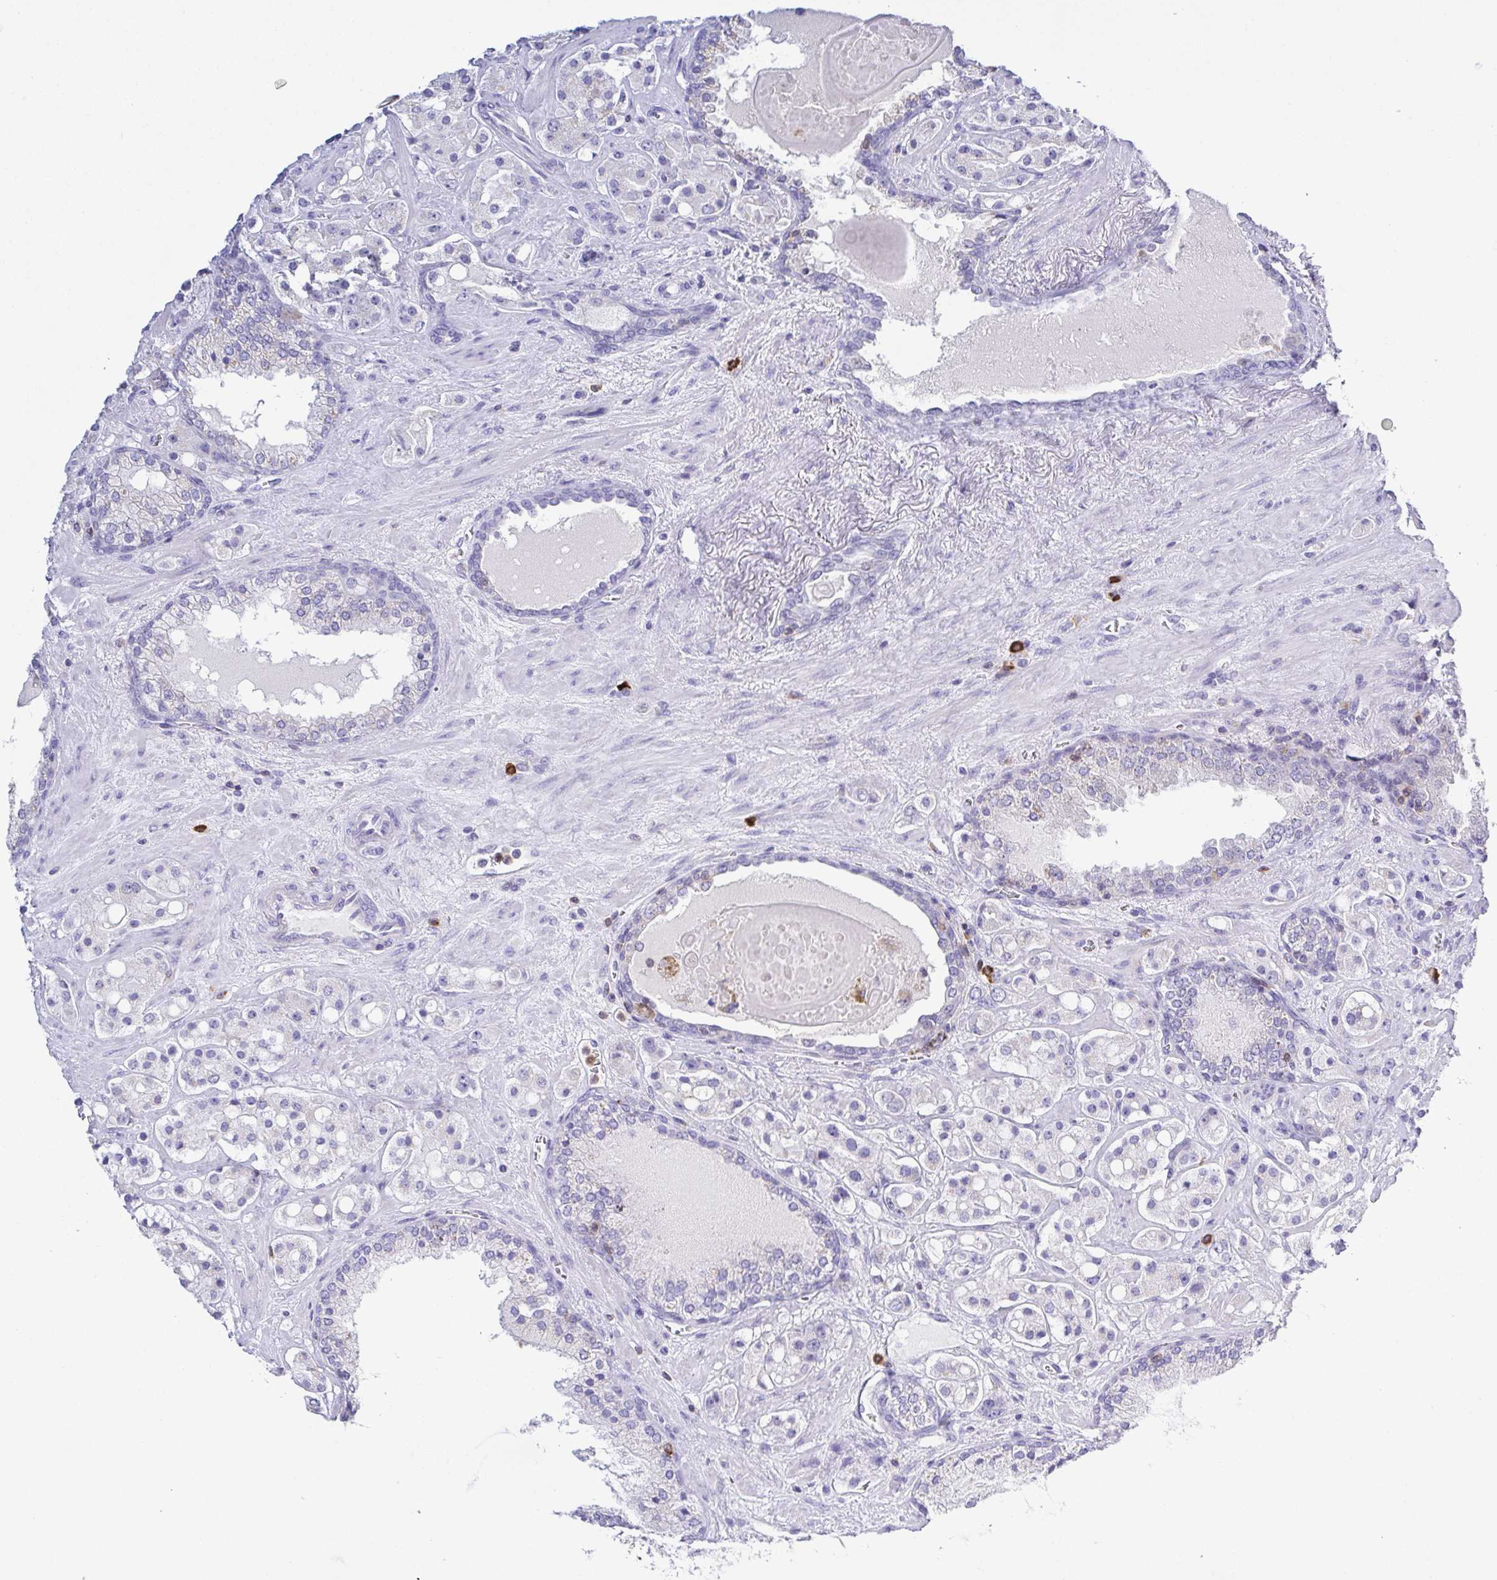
{"staining": {"intensity": "negative", "quantity": "none", "location": "none"}, "tissue": "prostate cancer", "cell_type": "Tumor cells", "image_type": "cancer", "snomed": [{"axis": "morphology", "description": "Adenocarcinoma, High grade"}, {"axis": "topography", "description": "Prostate"}], "caption": "A high-resolution histopathology image shows IHC staining of prostate cancer (high-grade adenocarcinoma), which shows no significant expression in tumor cells.", "gene": "PGLYRP1", "patient": {"sex": "male", "age": 67}}